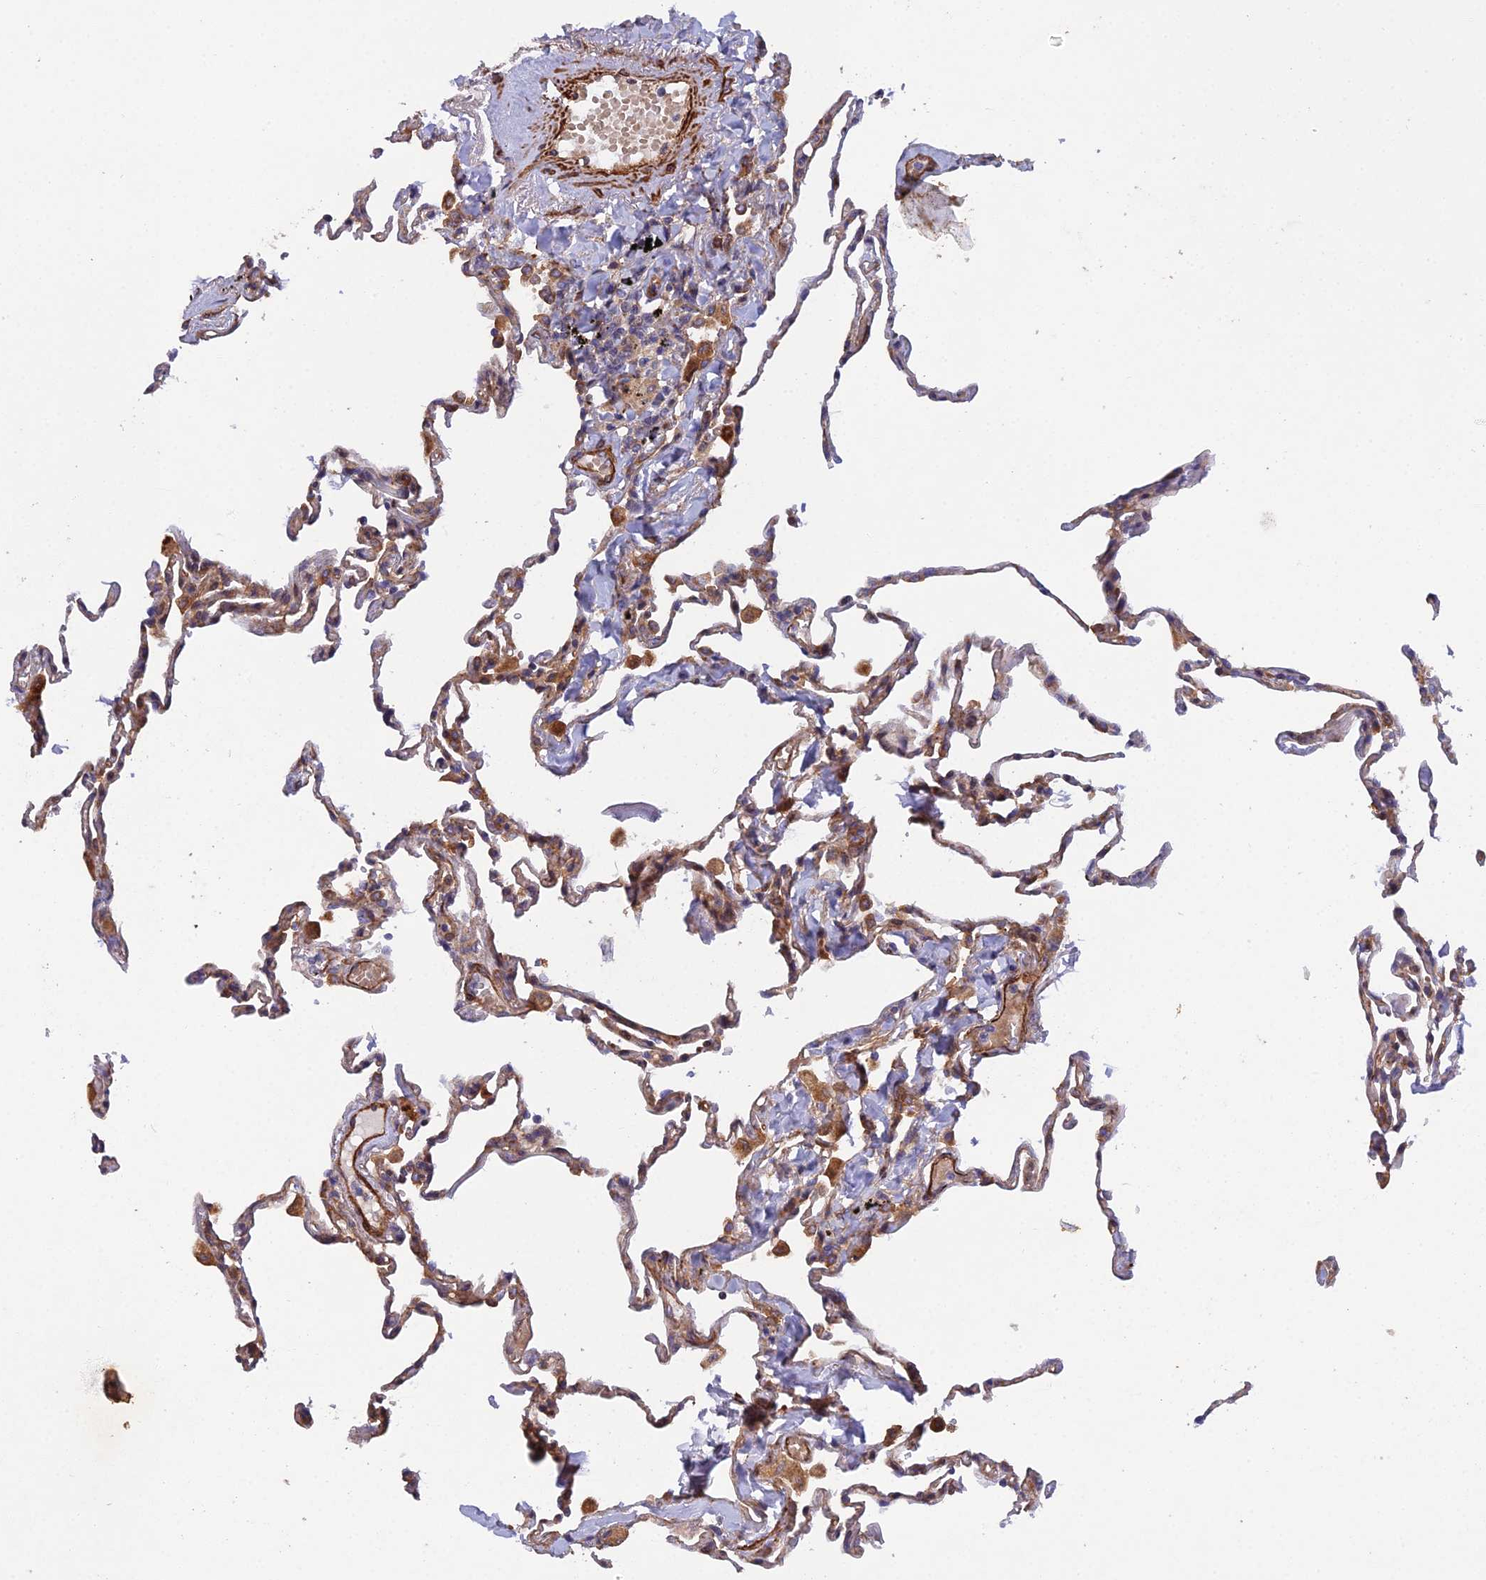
{"staining": {"intensity": "moderate", "quantity": ">75%", "location": "cytoplasmic/membranous"}, "tissue": "lung", "cell_type": "Alveolar cells", "image_type": "normal", "snomed": [{"axis": "morphology", "description": "Normal tissue, NOS"}, {"axis": "topography", "description": "Lung"}], "caption": "Immunohistochemical staining of unremarkable human lung shows moderate cytoplasmic/membranous protein staining in about >75% of alveolar cells.", "gene": "RALGAPA2", "patient": {"sex": "male", "age": 59}}